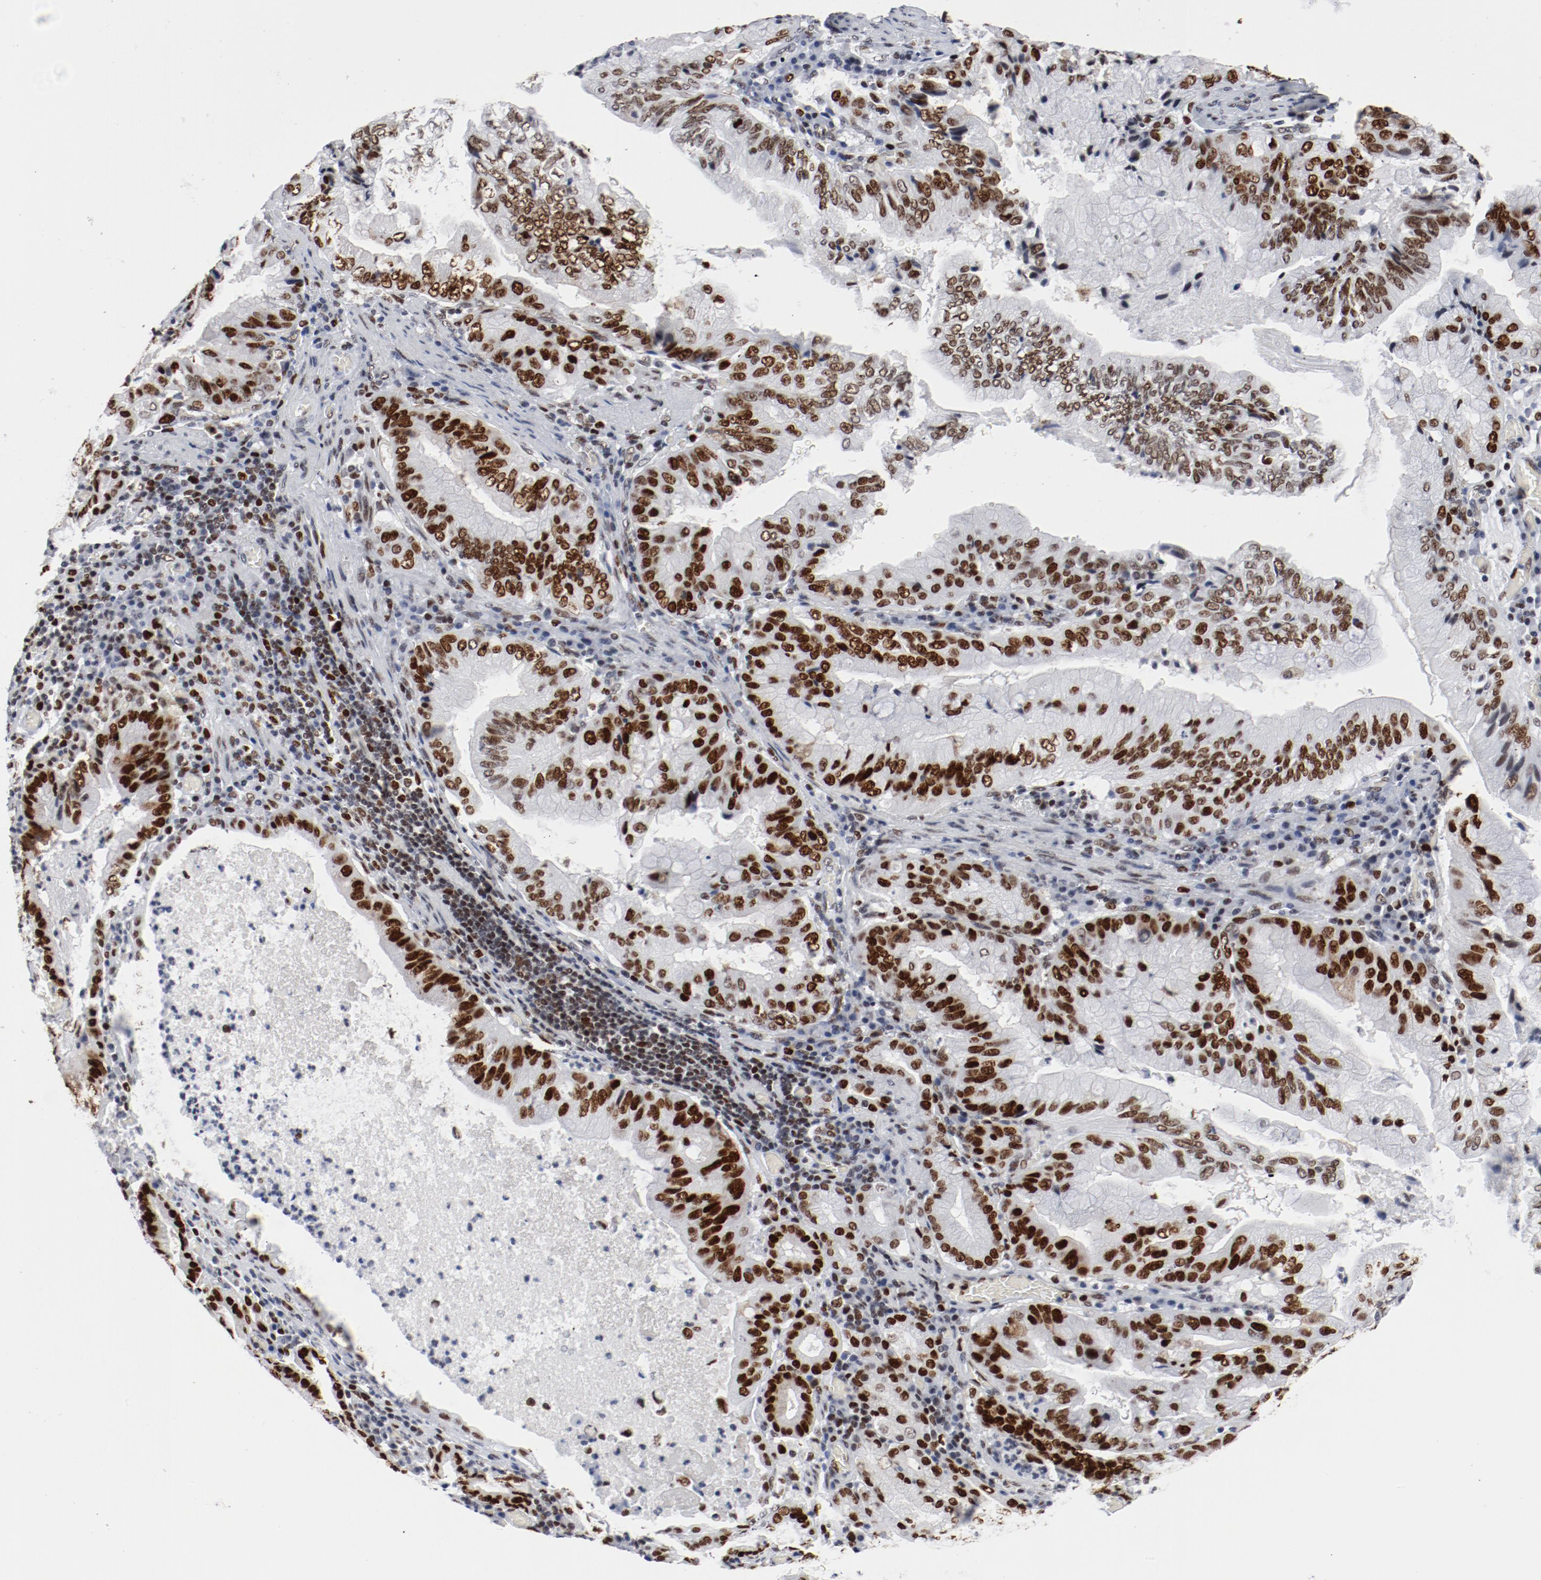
{"staining": {"intensity": "strong", "quantity": ">75%", "location": "nuclear"}, "tissue": "stomach cancer", "cell_type": "Tumor cells", "image_type": "cancer", "snomed": [{"axis": "morphology", "description": "Adenocarcinoma, NOS"}, {"axis": "topography", "description": "Stomach, upper"}], "caption": "High-power microscopy captured an immunohistochemistry image of stomach cancer, revealing strong nuclear positivity in about >75% of tumor cells.", "gene": "POLD1", "patient": {"sex": "male", "age": 80}}